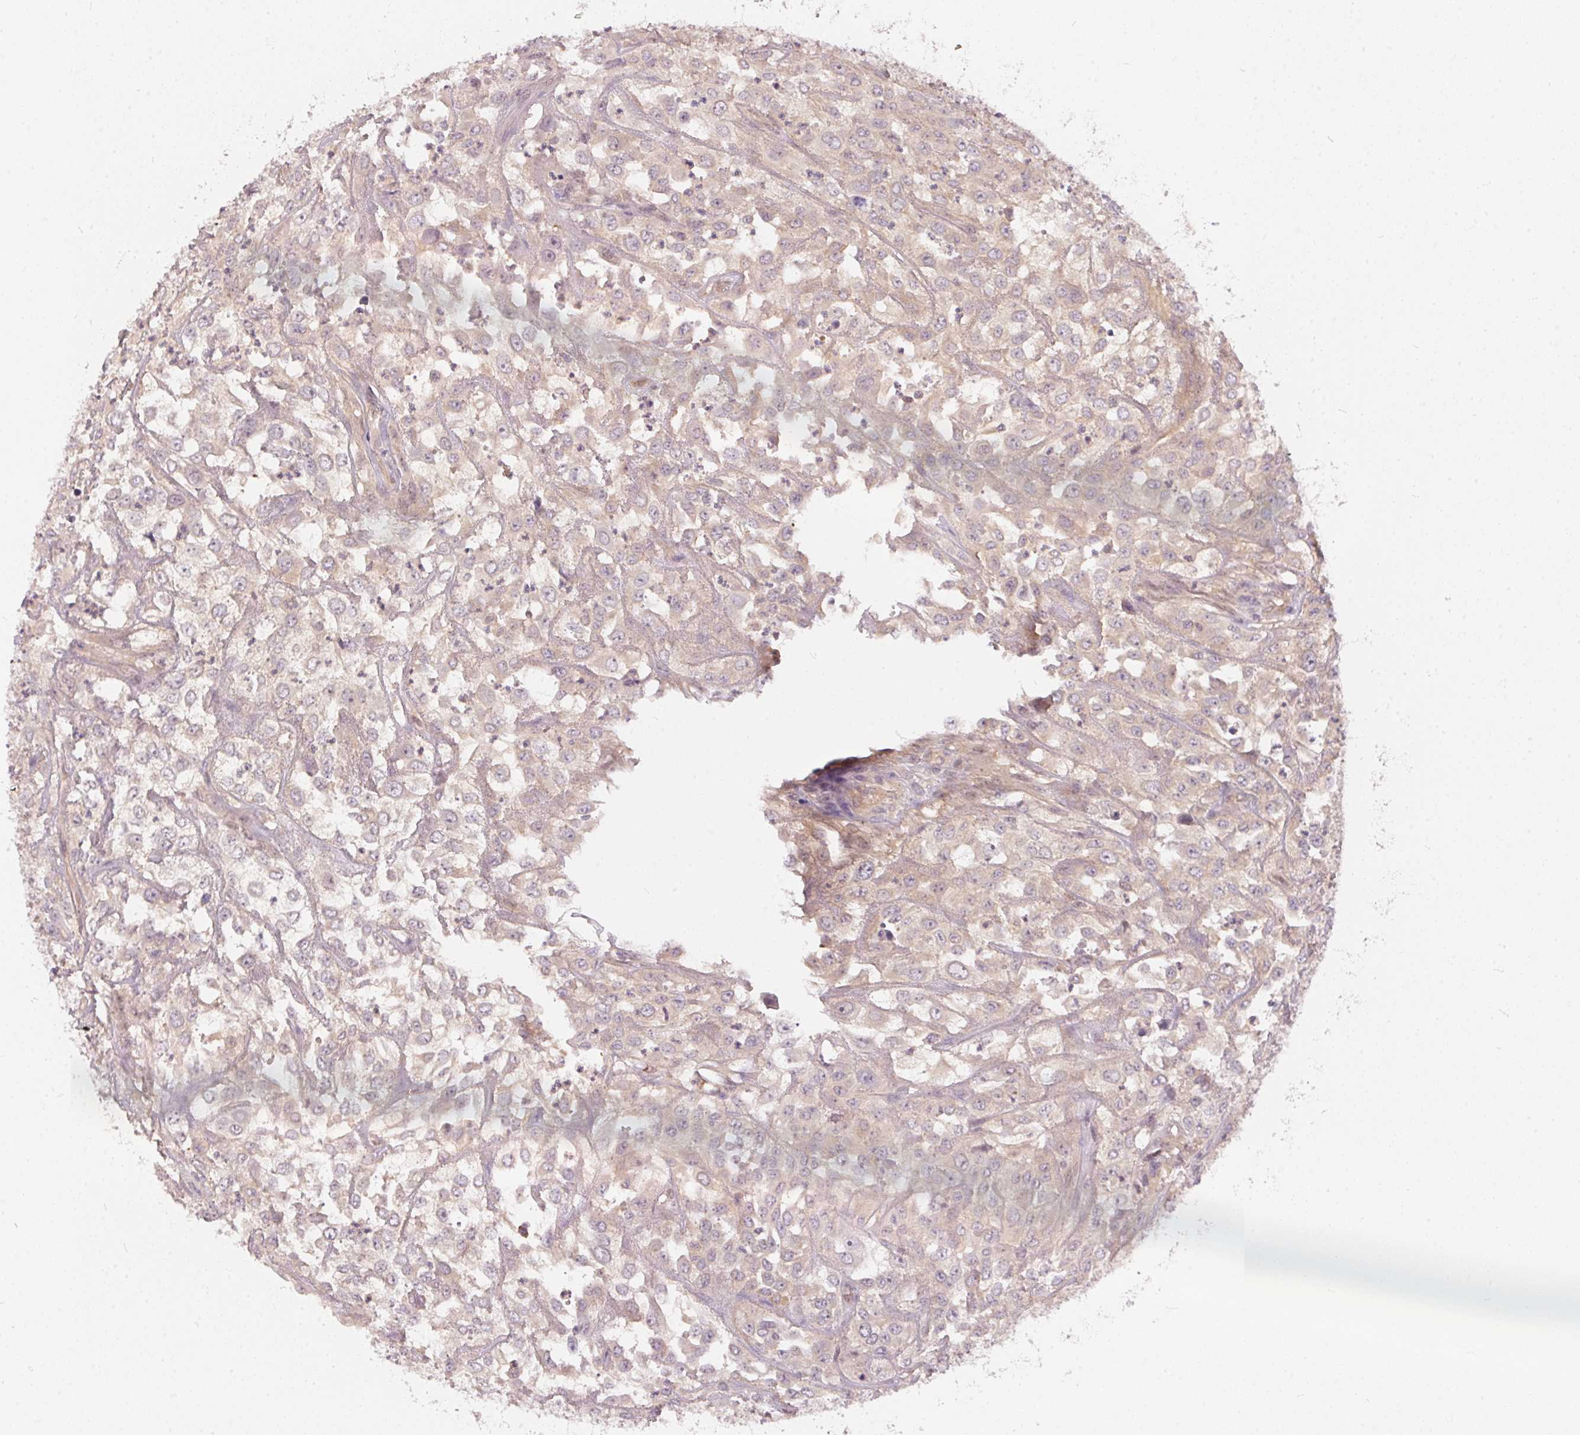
{"staining": {"intensity": "negative", "quantity": "none", "location": "none"}, "tissue": "urothelial cancer", "cell_type": "Tumor cells", "image_type": "cancer", "snomed": [{"axis": "morphology", "description": "Urothelial carcinoma, High grade"}, {"axis": "topography", "description": "Urinary bladder"}], "caption": "This is an immunohistochemistry (IHC) micrograph of human urothelial cancer. There is no staining in tumor cells.", "gene": "BLMH", "patient": {"sex": "male", "age": 67}}